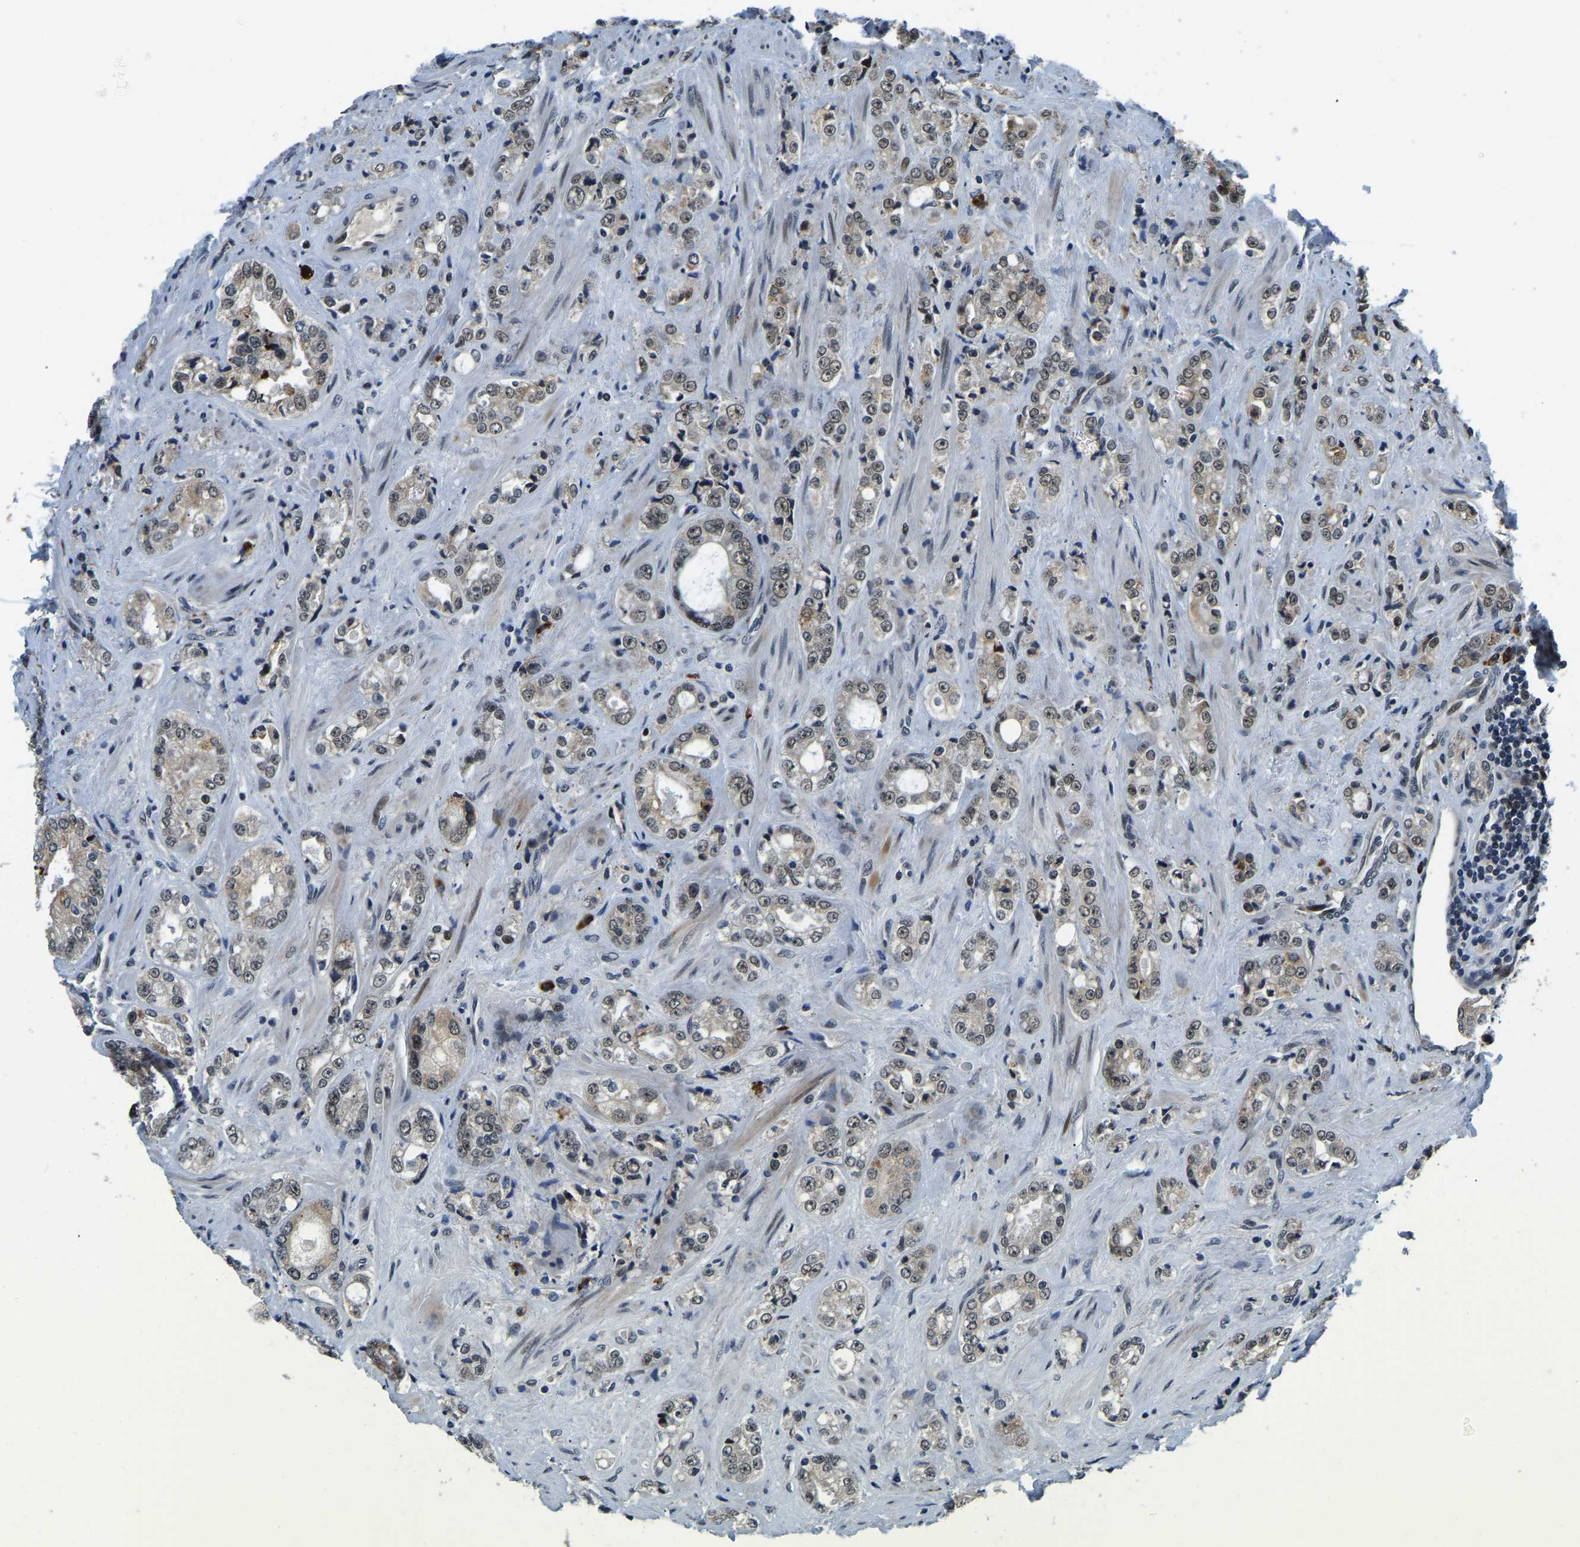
{"staining": {"intensity": "moderate", "quantity": "25%-75%", "location": "cytoplasmic/membranous,nuclear"}, "tissue": "prostate cancer", "cell_type": "Tumor cells", "image_type": "cancer", "snomed": [{"axis": "morphology", "description": "Adenocarcinoma, High grade"}, {"axis": "topography", "description": "Prostate"}], "caption": "Immunohistochemical staining of human adenocarcinoma (high-grade) (prostate) demonstrates moderate cytoplasmic/membranous and nuclear protein positivity in about 25%-75% of tumor cells.", "gene": "ING2", "patient": {"sex": "male", "age": 61}}